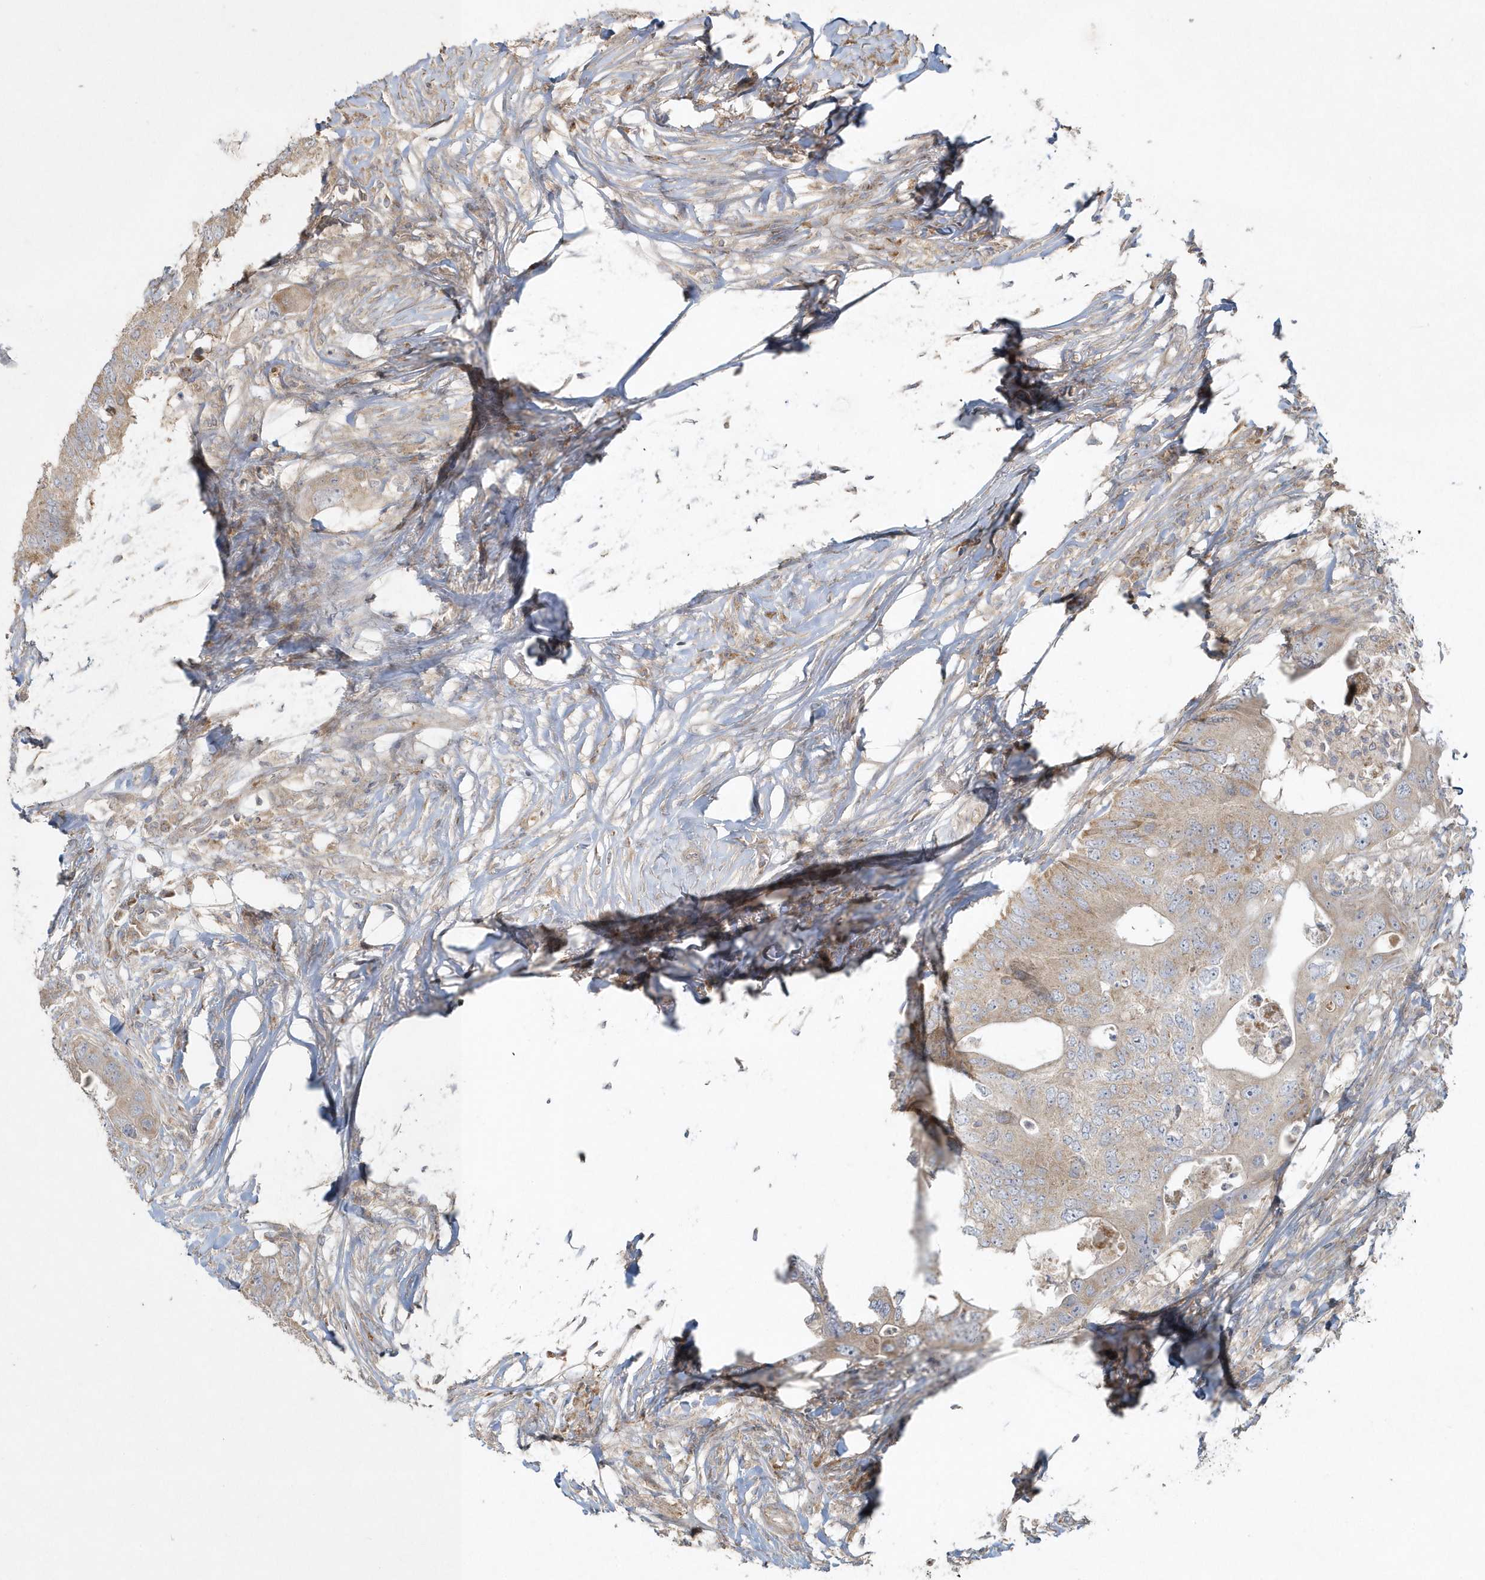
{"staining": {"intensity": "moderate", "quantity": "<25%", "location": "cytoplasmic/membranous"}, "tissue": "colorectal cancer", "cell_type": "Tumor cells", "image_type": "cancer", "snomed": [{"axis": "morphology", "description": "Adenocarcinoma, NOS"}, {"axis": "topography", "description": "Colon"}], "caption": "This micrograph shows immunohistochemistry (IHC) staining of human colorectal cancer, with low moderate cytoplasmic/membranous expression in about <25% of tumor cells.", "gene": "BLTP3A", "patient": {"sex": "male", "age": 71}}